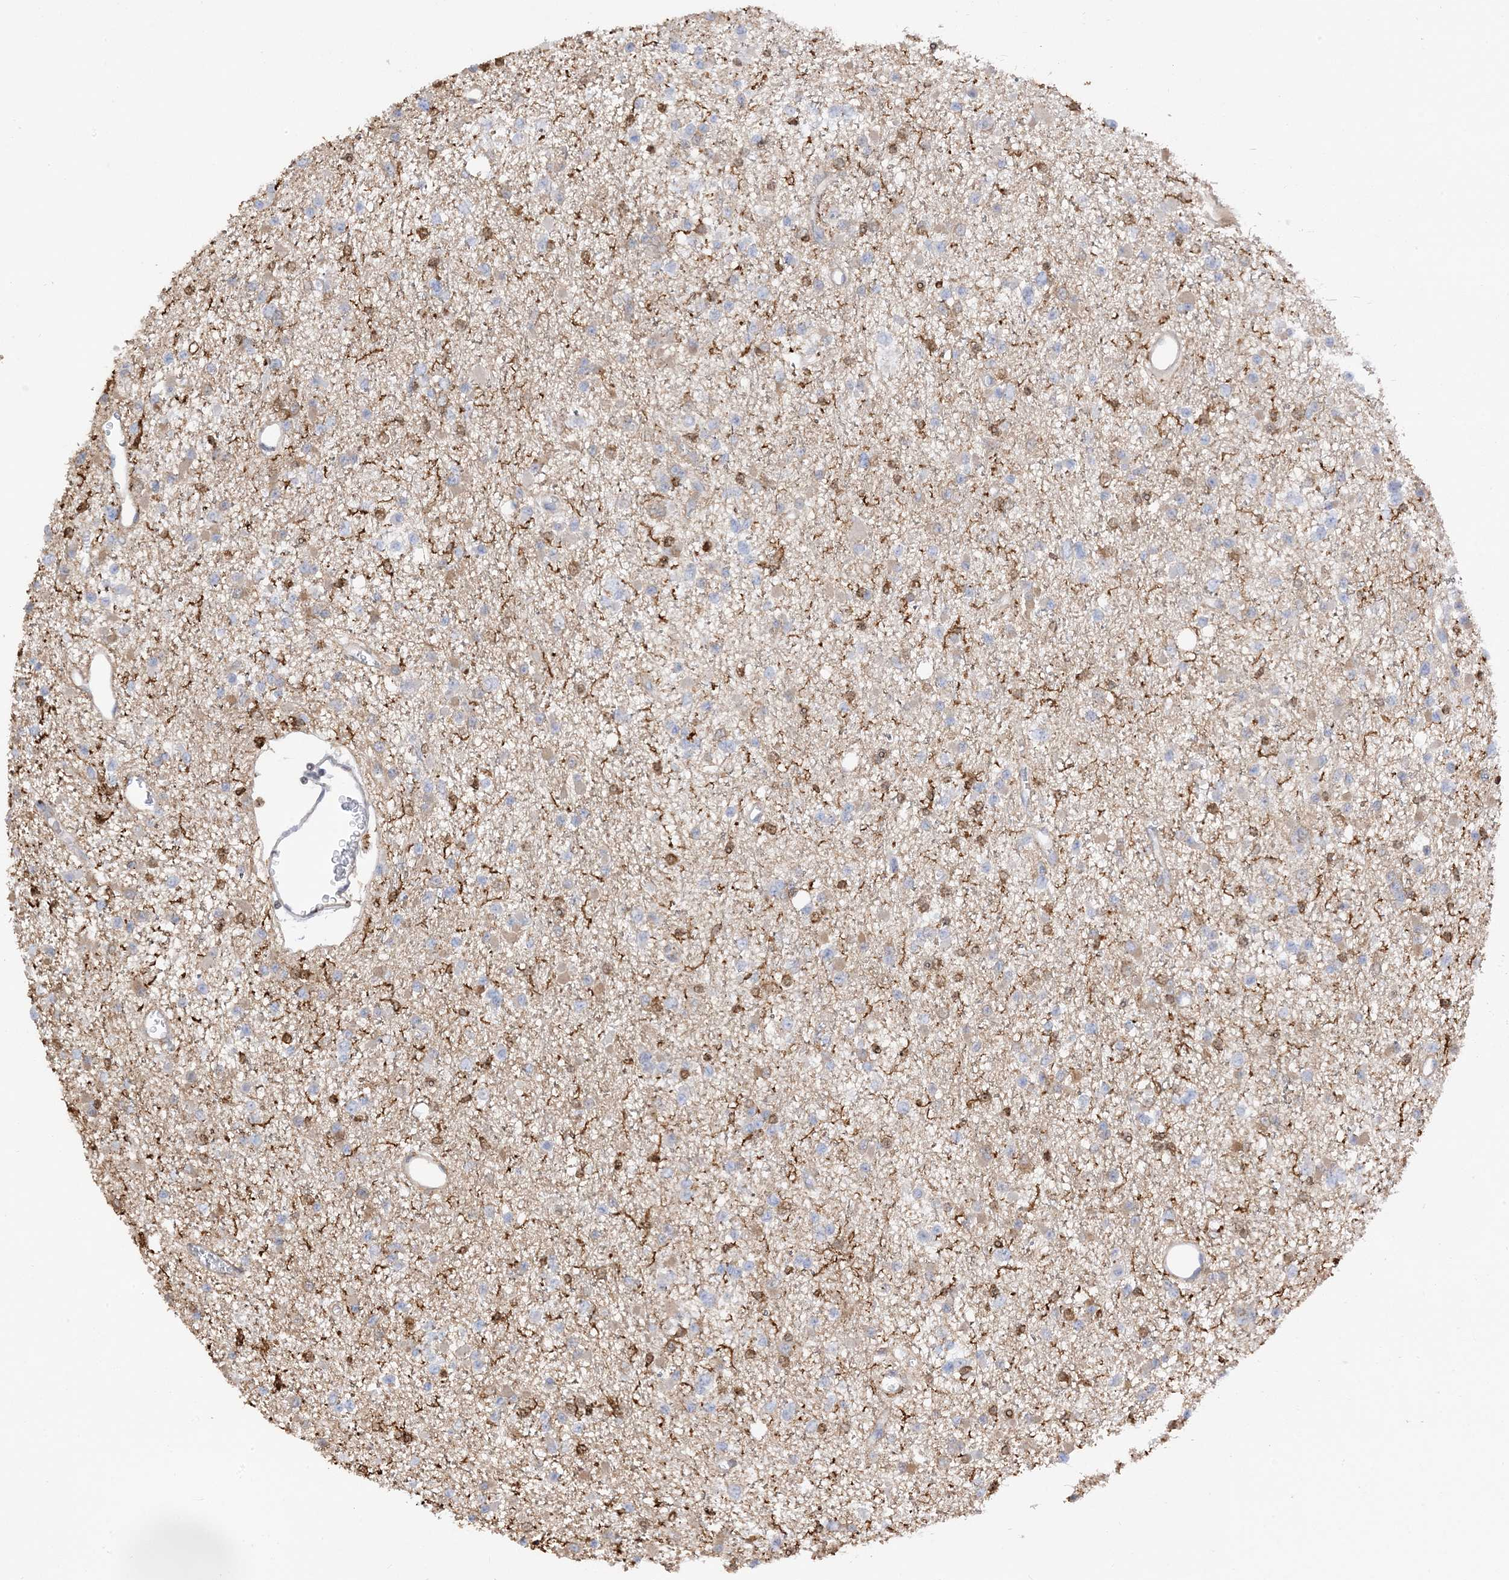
{"staining": {"intensity": "negative", "quantity": "none", "location": "none"}, "tissue": "glioma", "cell_type": "Tumor cells", "image_type": "cancer", "snomed": [{"axis": "morphology", "description": "Glioma, malignant, Low grade"}, {"axis": "topography", "description": "Brain"}], "caption": "Protein analysis of glioma reveals no significant staining in tumor cells. (Brightfield microscopy of DAB immunohistochemistry (IHC) at high magnification).", "gene": "PHACTR2", "patient": {"sex": "female", "age": 22}}